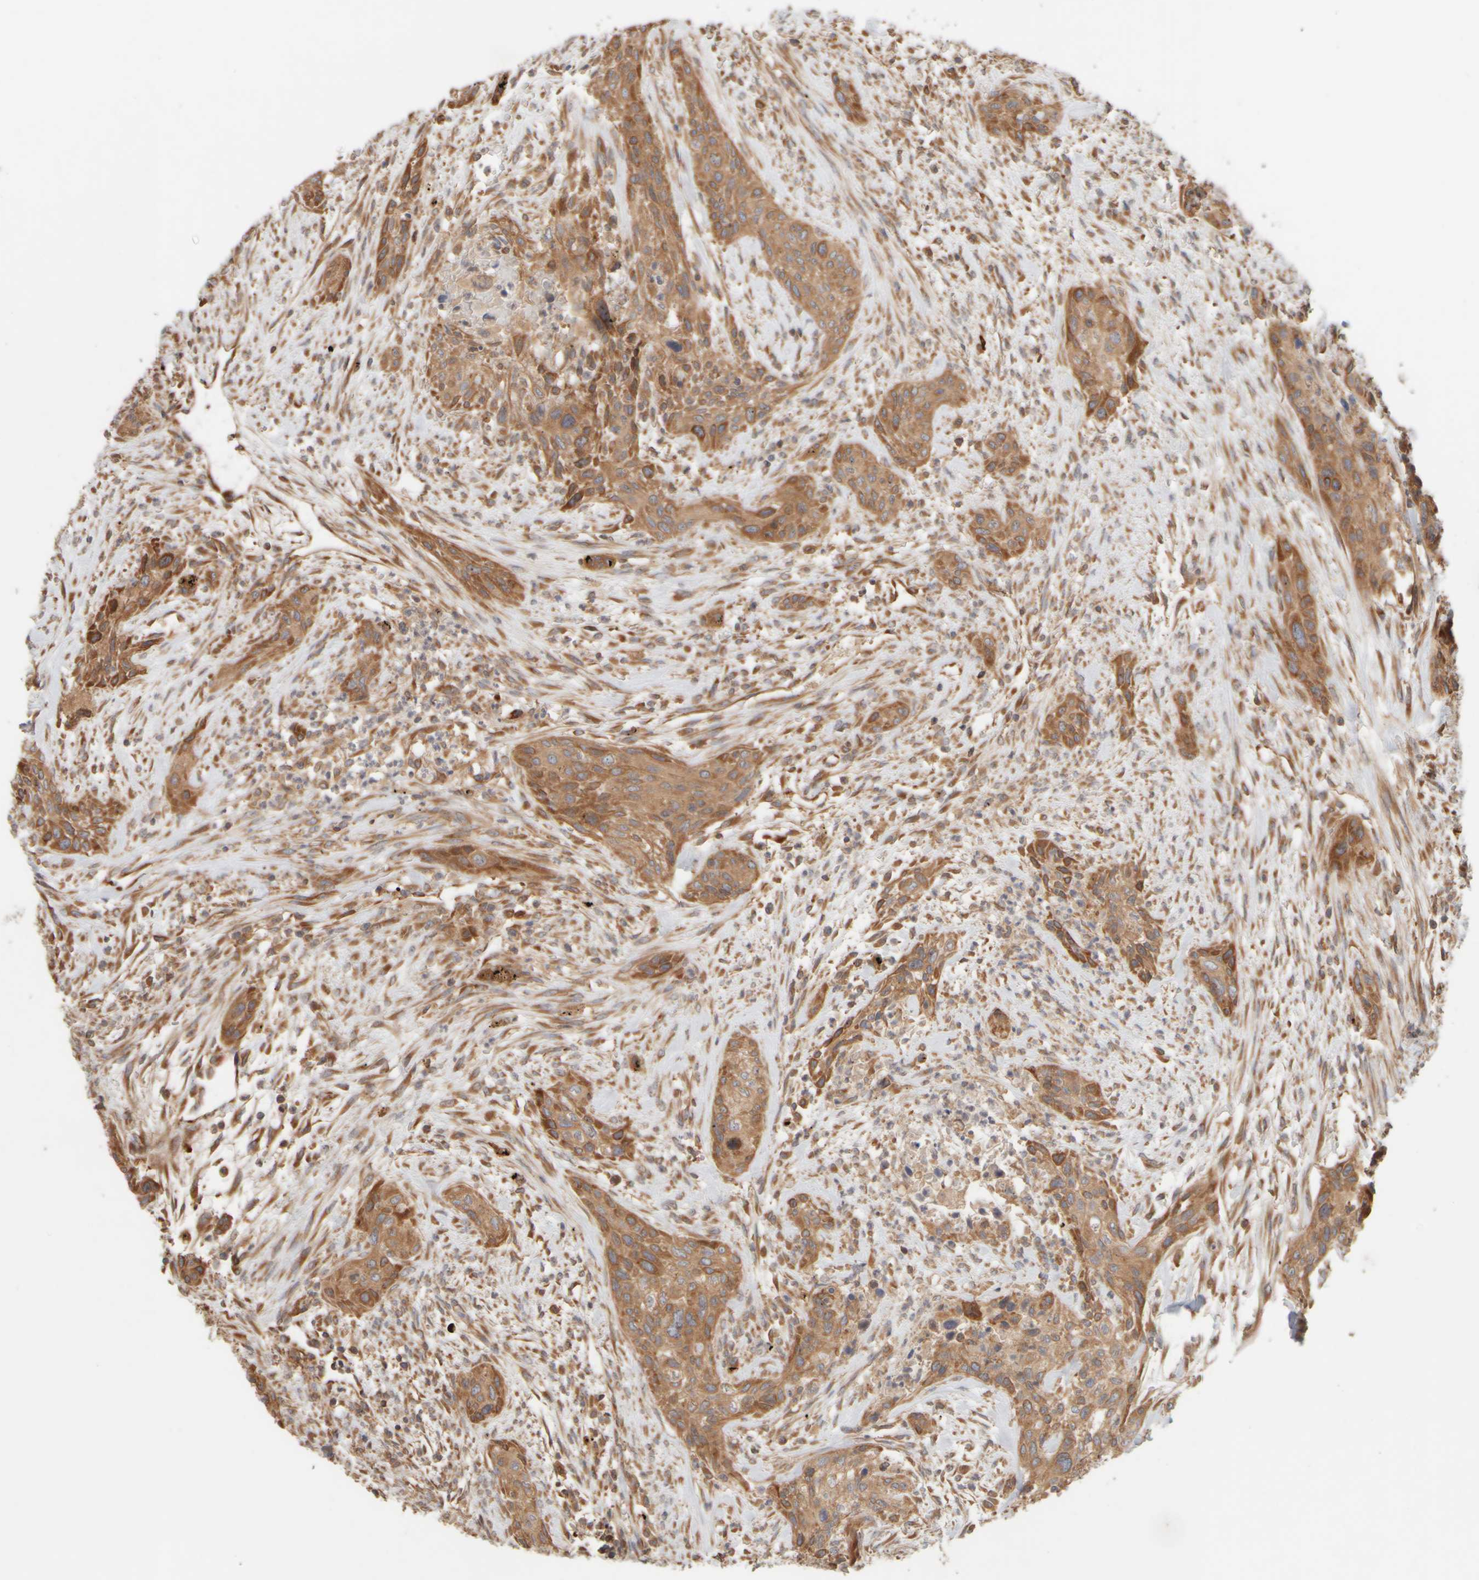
{"staining": {"intensity": "moderate", "quantity": ">75%", "location": "cytoplasmic/membranous"}, "tissue": "urothelial cancer", "cell_type": "Tumor cells", "image_type": "cancer", "snomed": [{"axis": "morphology", "description": "Urothelial carcinoma, High grade"}, {"axis": "topography", "description": "Urinary bladder"}], "caption": "Tumor cells demonstrate moderate cytoplasmic/membranous positivity in approximately >75% of cells in high-grade urothelial carcinoma. The staining is performed using DAB brown chromogen to label protein expression. The nuclei are counter-stained blue using hematoxylin.", "gene": "EIF2B3", "patient": {"sex": "male", "age": 35}}